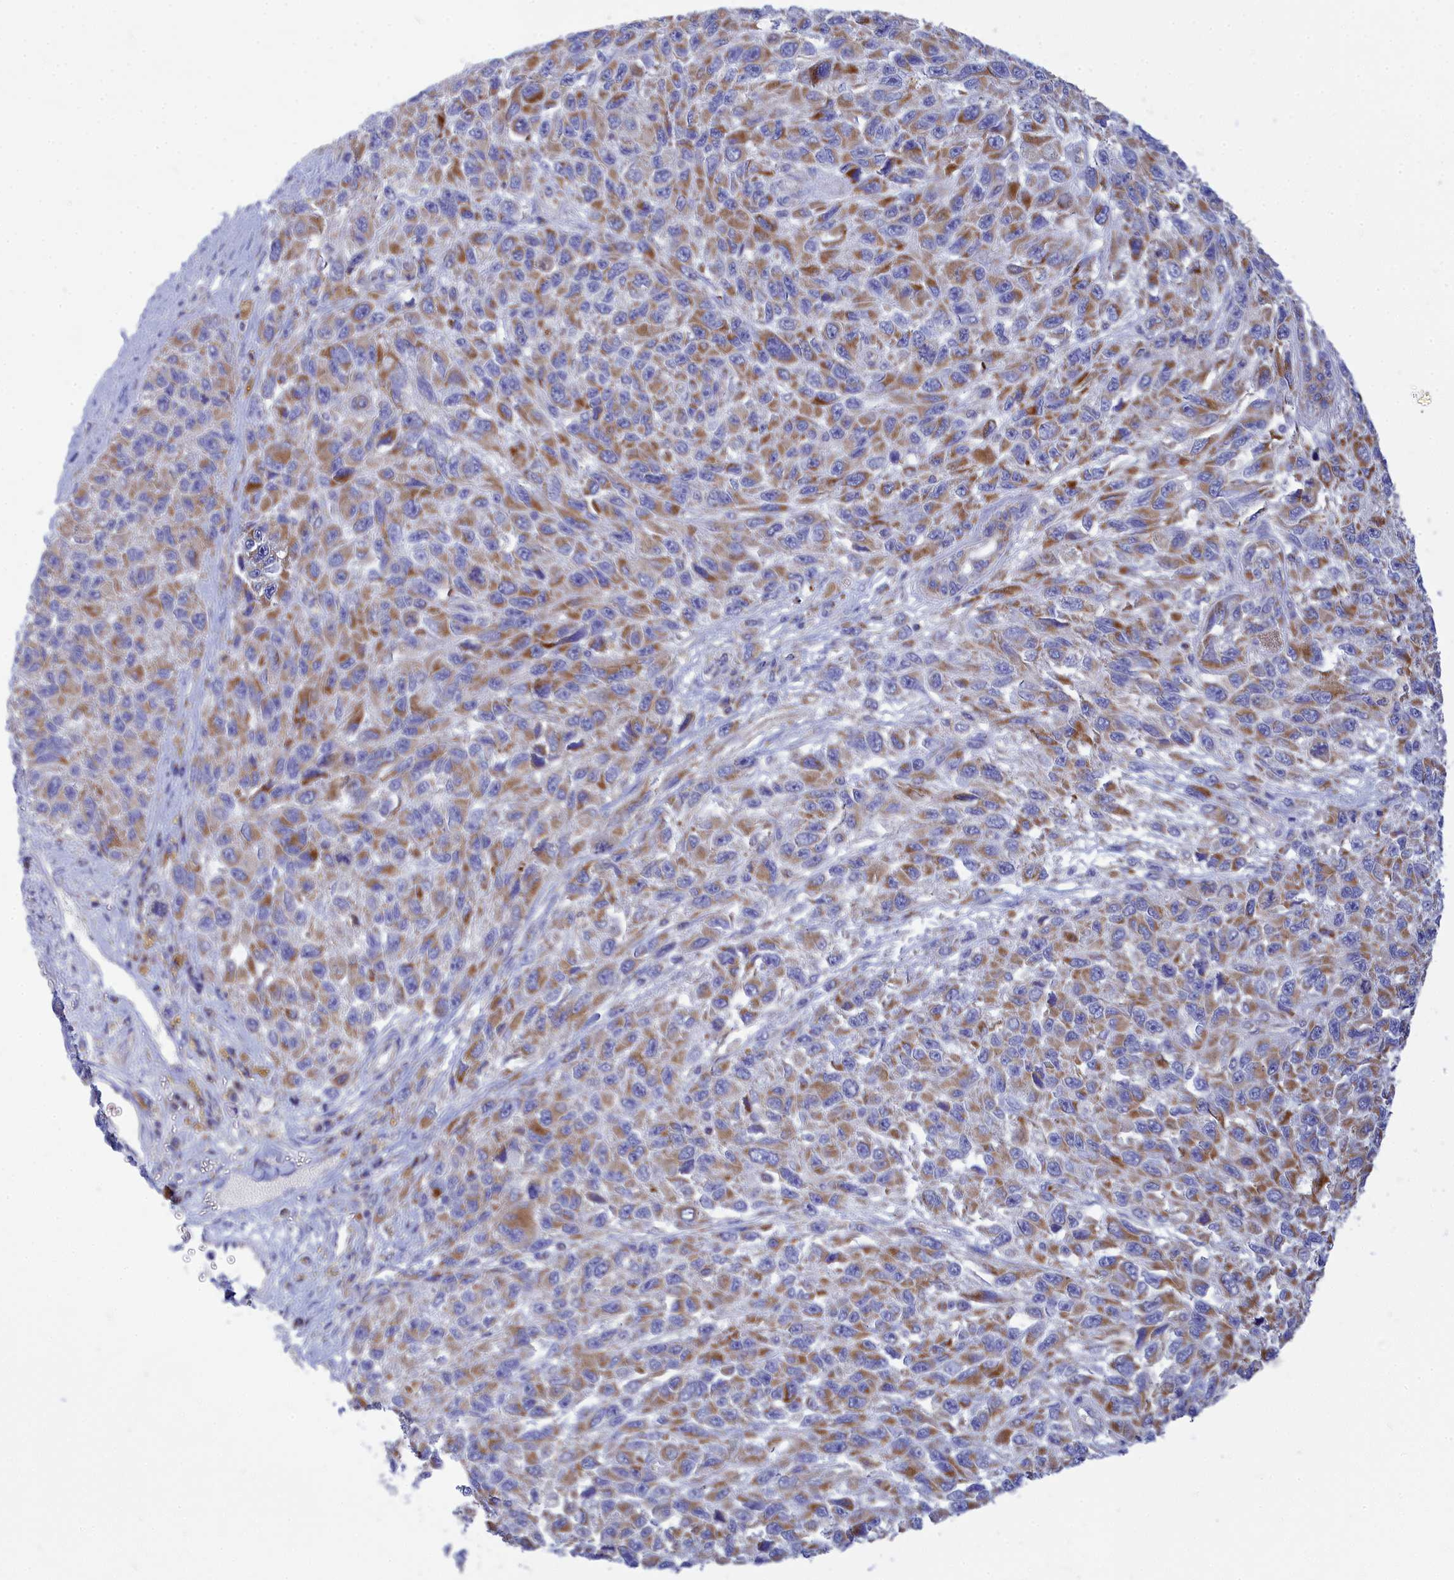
{"staining": {"intensity": "moderate", "quantity": ">75%", "location": "cytoplasmic/membranous"}, "tissue": "melanoma", "cell_type": "Tumor cells", "image_type": "cancer", "snomed": [{"axis": "morphology", "description": "Normal tissue, NOS"}, {"axis": "morphology", "description": "Malignant melanoma, NOS"}, {"axis": "topography", "description": "Skin"}], "caption": "Protein expression analysis of human melanoma reveals moderate cytoplasmic/membranous positivity in approximately >75% of tumor cells.", "gene": "CCRL2", "patient": {"sex": "female", "age": 96}}